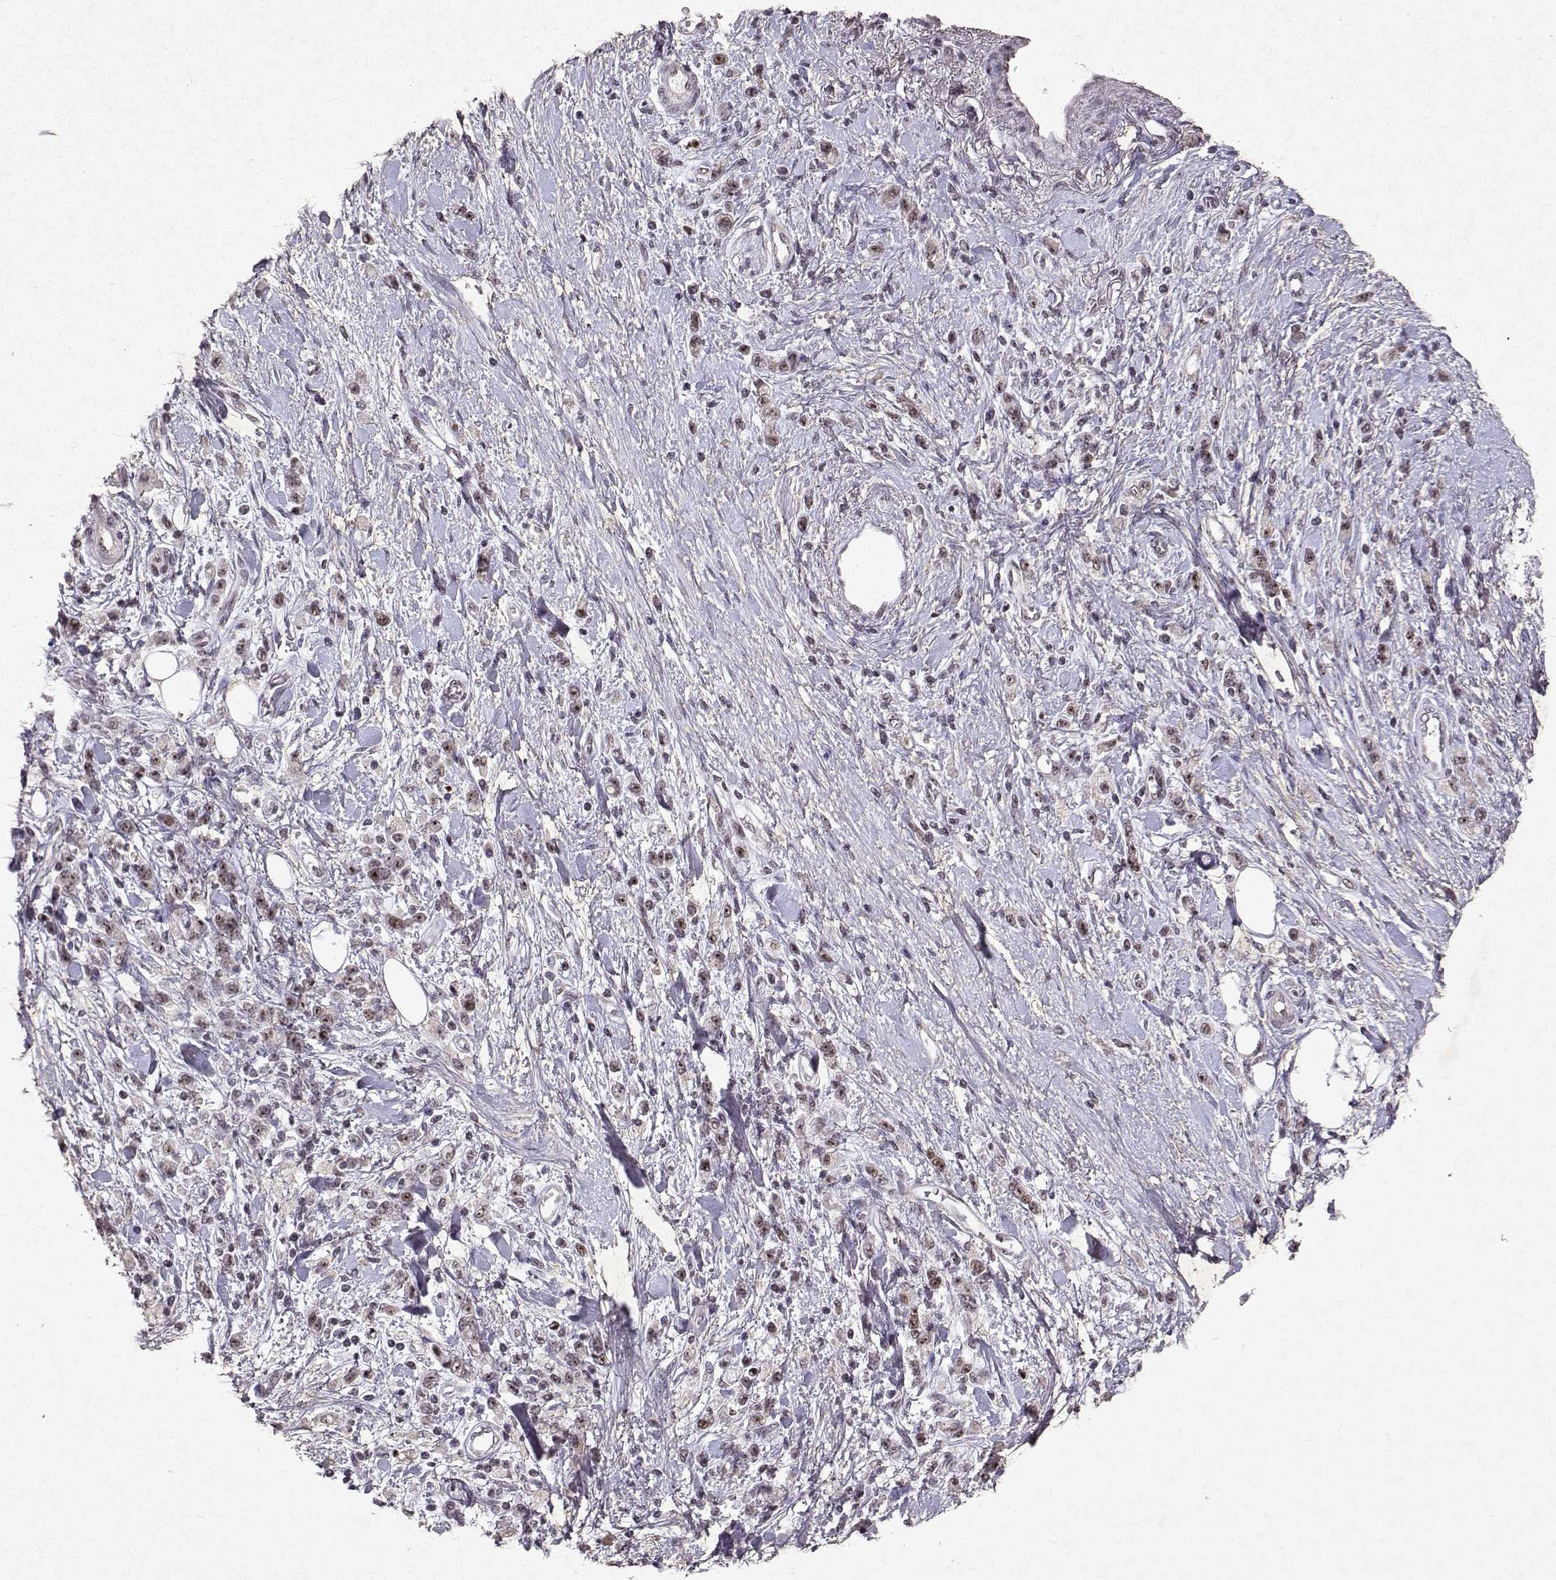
{"staining": {"intensity": "moderate", "quantity": "<25%", "location": "nuclear"}, "tissue": "stomach cancer", "cell_type": "Tumor cells", "image_type": "cancer", "snomed": [{"axis": "morphology", "description": "Adenocarcinoma, NOS"}, {"axis": "topography", "description": "Stomach"}], "caption": "Tumor cells display moderate nuclear staining in approximately <25% of cells in stomach cancer (adenocarcinoma). (Stains: DAB (3,3'-diaminobenzidine) in brown, nuclei in blue, Microscopy: brightfield microscopy at high magnification).", "gene": "DDX56", "patient": {"sex": "male", "age": 77}}